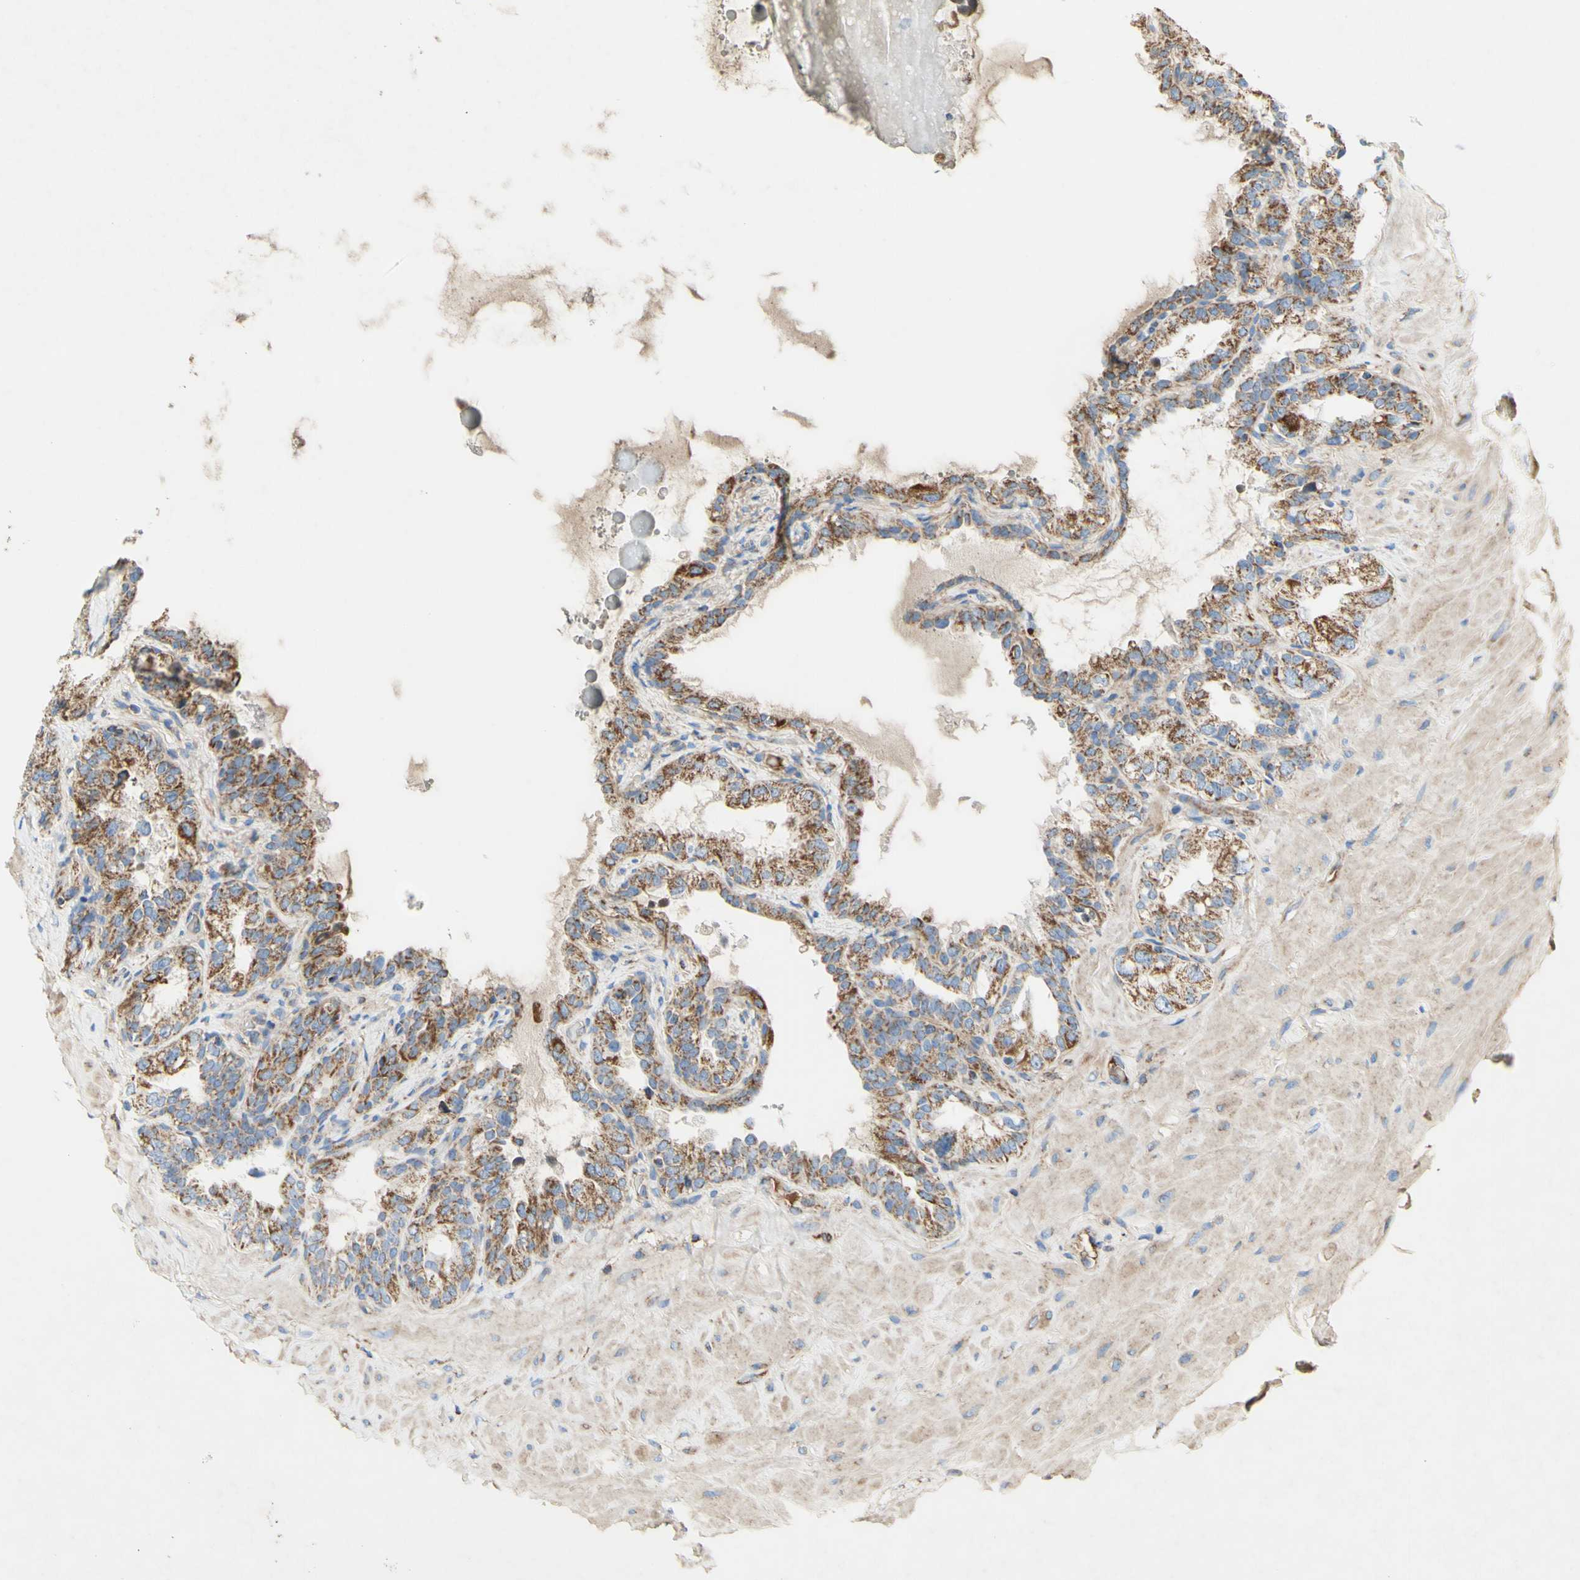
{"staining": {"intensity": "moderate", "quantity": ">75%", "location": "cytoplasmic/membranous"}, "tissue": "seminal vesicle", "cell_type": "Glandular cells", "image_type": "normal", "snomed": [{"axis": "morphology", "description": "Normal tissue, NOS"}, {"axis": "topography", "description": "Seminal veicle"}], "caption": "Human seminal vesicle stained with a protein marker exhibits moderate staining in glandular cells.", "gene": "SDHB", "patient": {"sex": "male", "age": 68}}